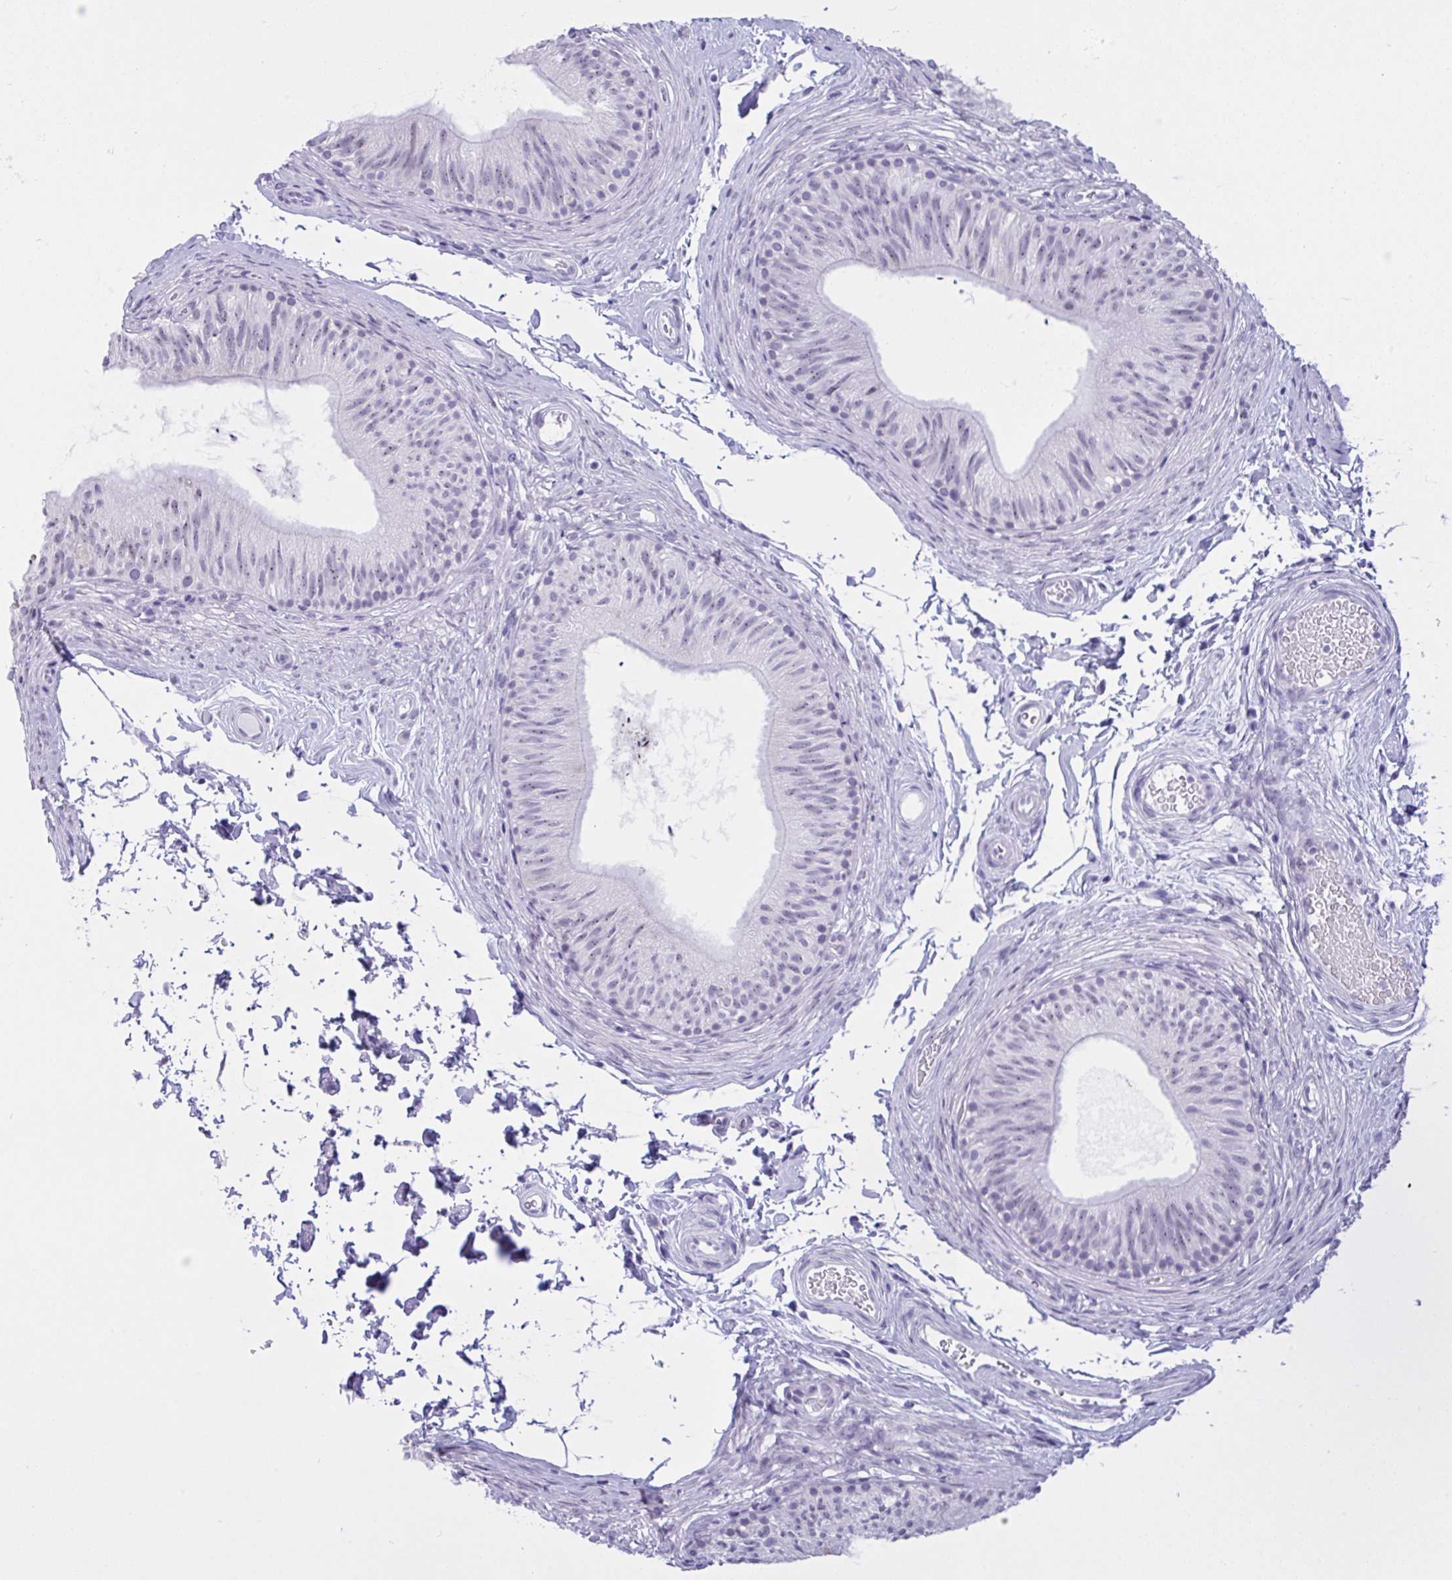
{"staining": {"intensity": "negative", "quantity": "none", "location": "none"}, "tissue": "epididymis", "cell_type": "Glandular cells", "image_type": "normal", "snomed": [{"axis": "morphology", "description": "Normal tissue, NOS"}, {"axis": "topography", "description": "Epididymis, spermatic cord, NOS"}, {"axis": "topography", "description": "Epididymis"}, {"axis": "topography", "description": "Peripheral nerve tissue"}], "caption": "Immunohistochemical staining of unremarkable human epididymis reveals no significant expression in glandular cells.", "gene": "YBX2", "patient": {"sex": "male", "age": 29}}